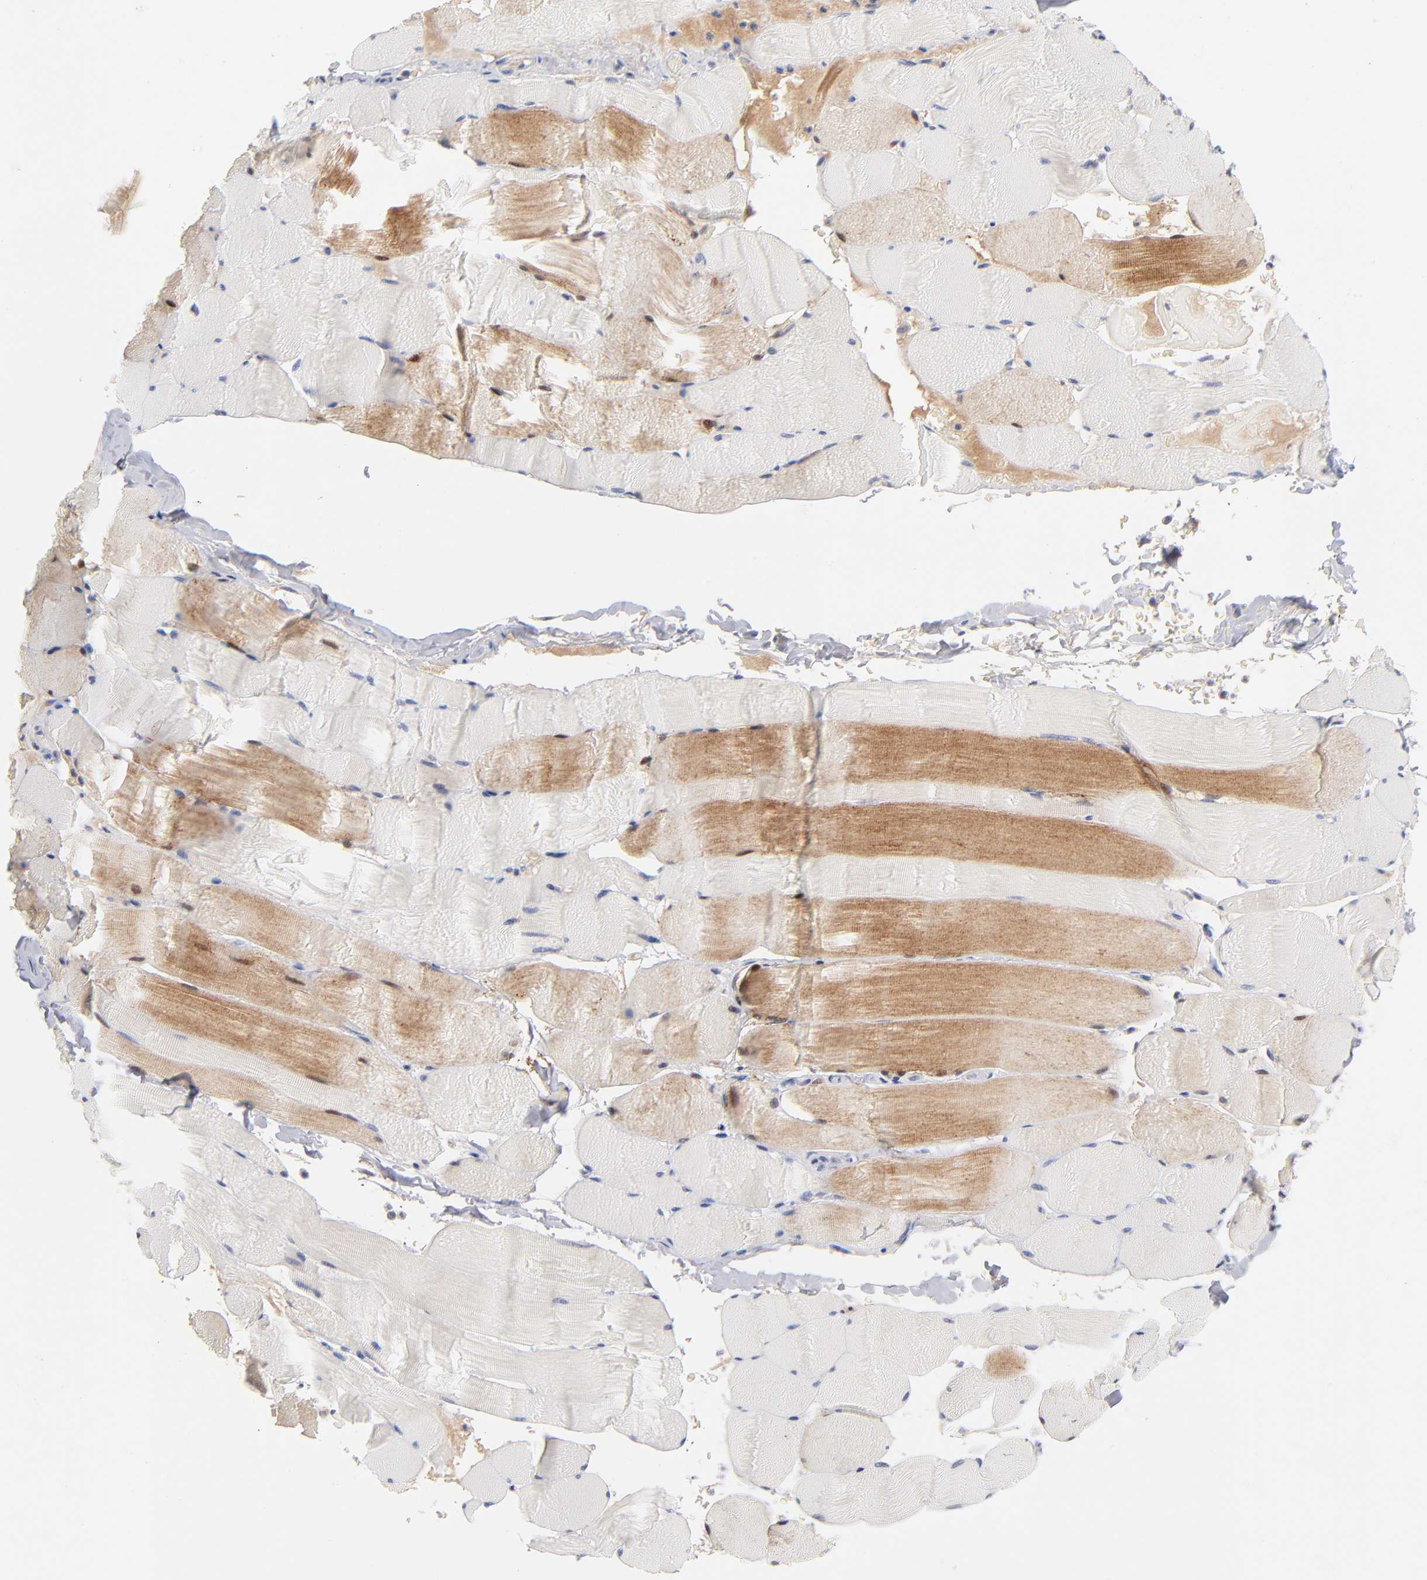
{"staining": {"intensity": "moderate", "quantity": "<25%", "location": "cytoplasmic/membranous"}, "tissue": "skeletal muscle", "cell_type": "Myocytes", "image_type": "normal", "snomed": [{"axis": "morphology", "description": "Normal tissue, NOS"}, {"axis": "topography", "description": "Skeletal muscle"}], "caption": "High-power microscopy captured an immunohistochemistry photomicrograph of unremarkable skeletal muscle, revealing moderate cytoplasmic/membranous positivity in approximately <25% of myocytes.", "gene": "F12", "patient": {"sex": "male", "age": 62}}